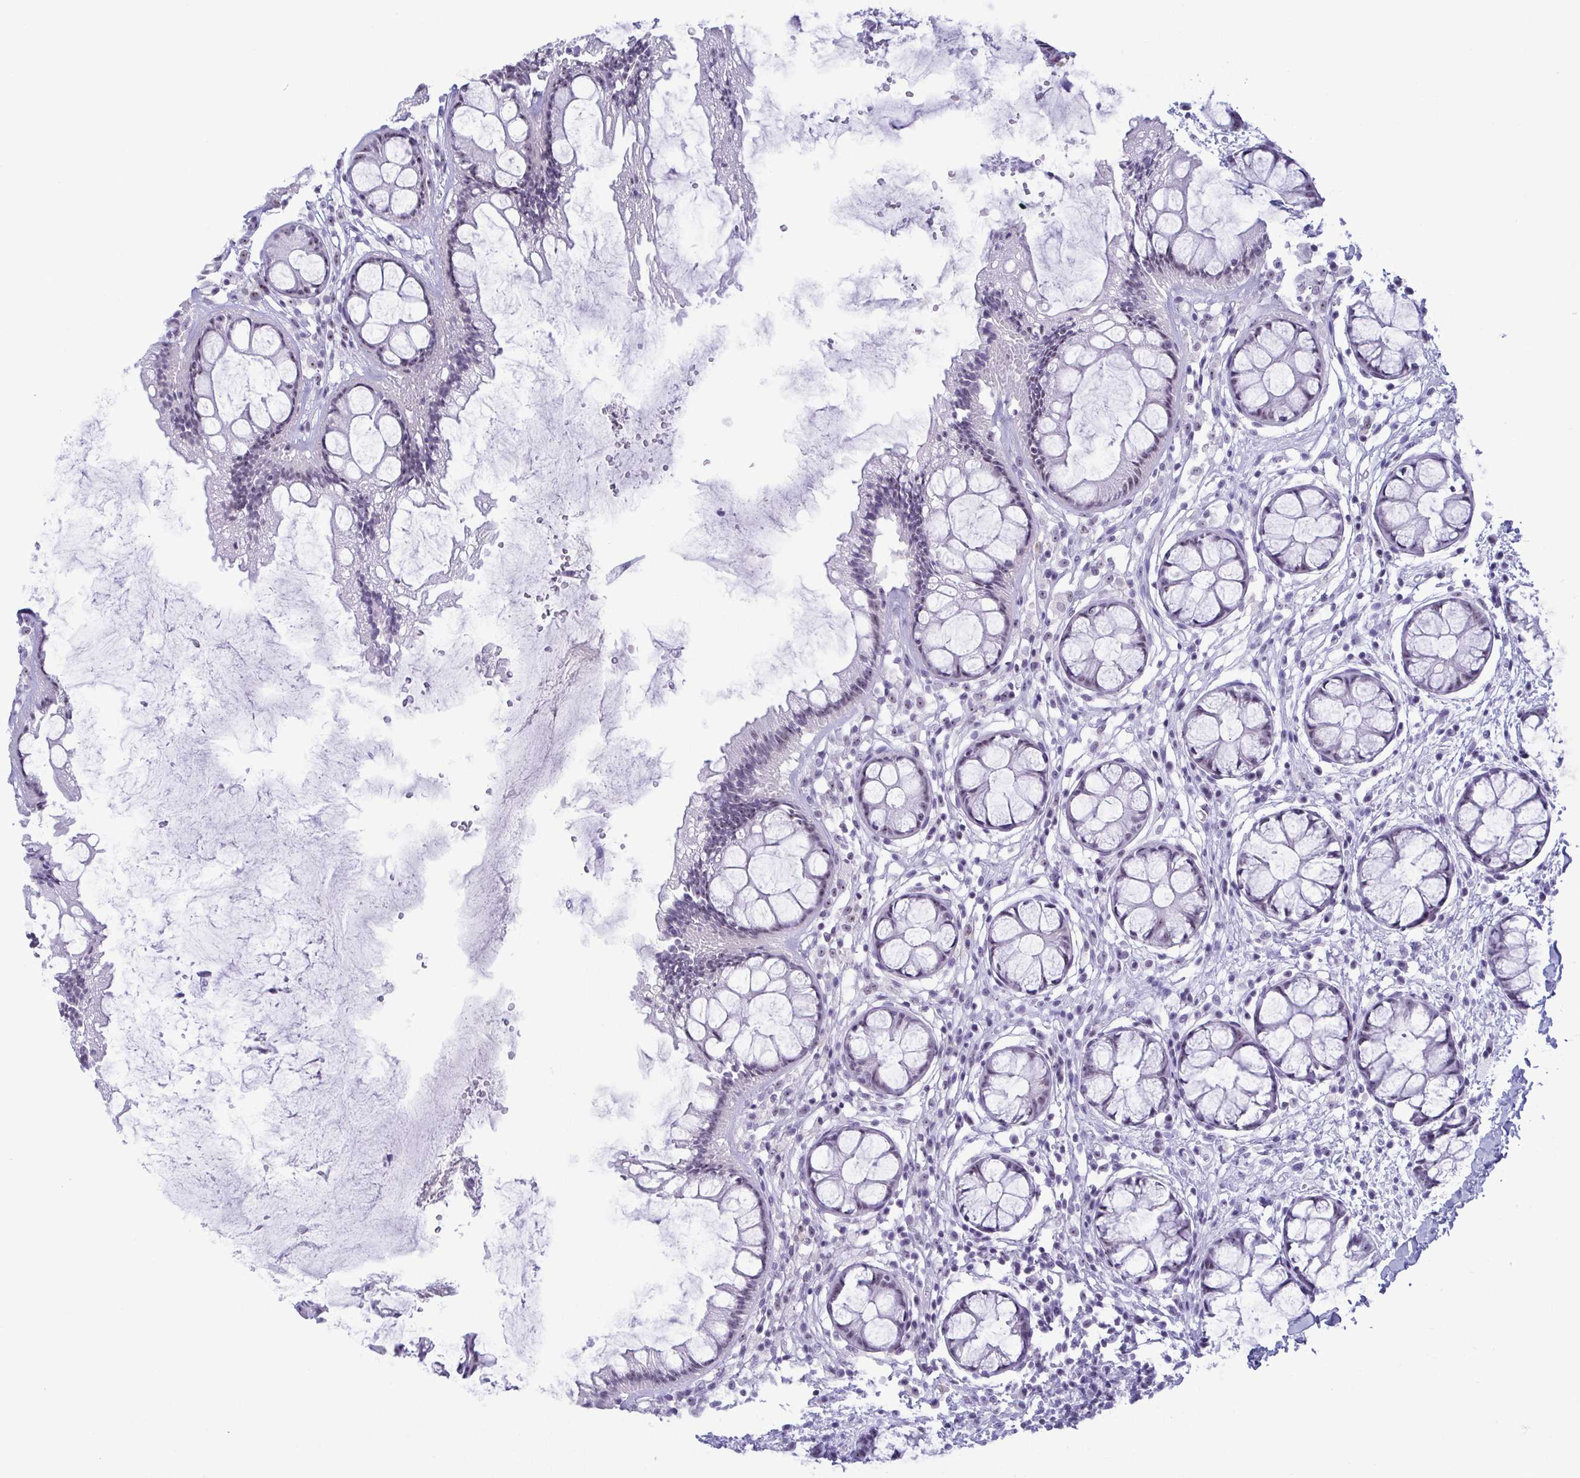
{"staining": {"intensity": "weak", "quantity": "<25%", "location": "nuclear"}, "tissue": "rectum", "cell_type": "Glandular cells", "image_type": "normal", "snomed": [{"axis": "morphology", "description": "Normal tissue, NOS"}, {"axis": "topography", "description": "Rectum"}], "caption": "This is an immunohistochemistry (IHC) image of normal human rectum. There is no positivity in glandular cells.", "gene": "BZW1", "patient": {"sex": "female", "age": 62}}